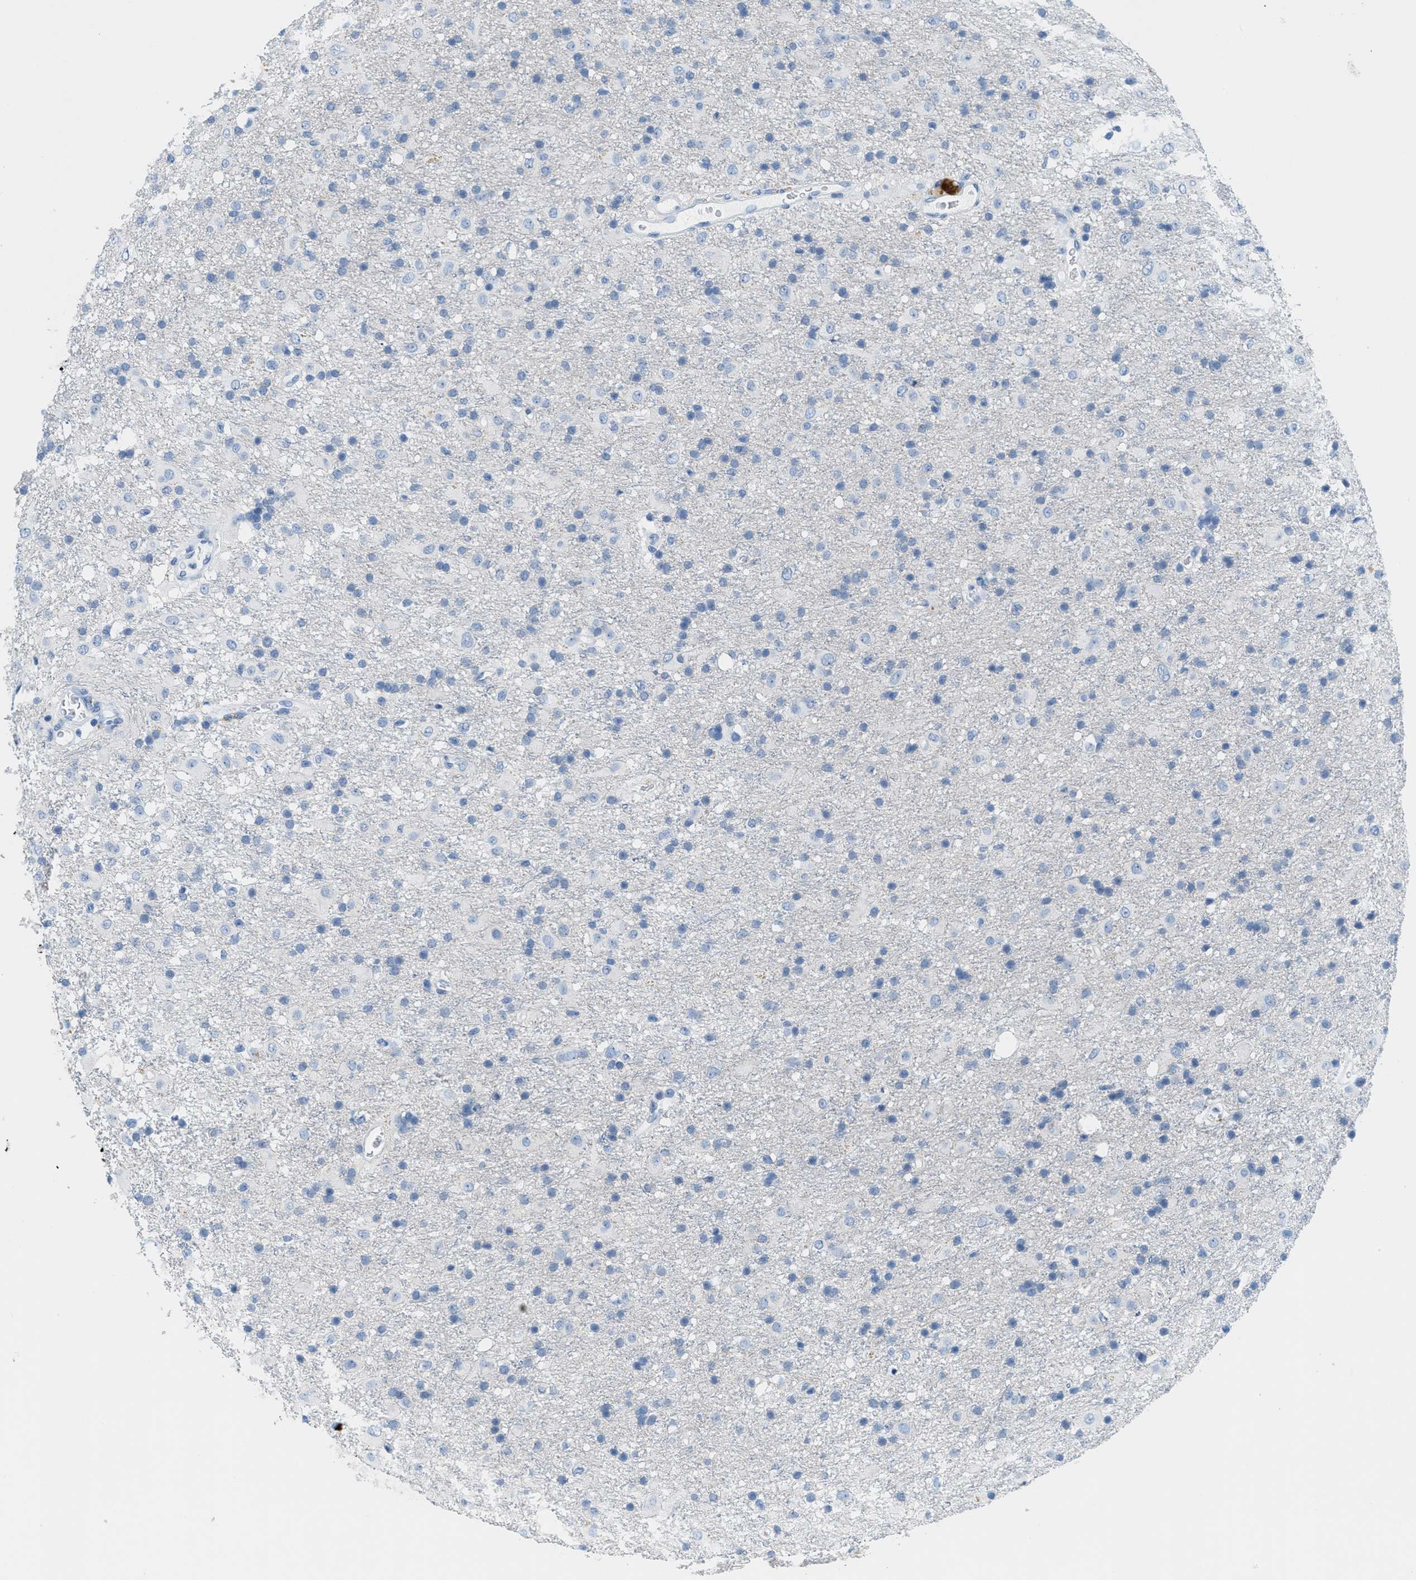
{"staining": {"intensity": "negative", "quantity": "none", "location": "none"}, "tissue": "glioma", "cell_type": "Tumor cells", "image_type": "cancer", "snomed": [{"axis": "morphology", "description": "Glioma, malignant, Low grade"}, {"axis": "topography", "description": "Brain"}], "caption": "Immunohistochemistry (IHC) image of neoplastic tissue: malignant low-grade glioma stained with DAB exhibits no significant protein positivity in tumor cells. (DAB immunohistochemistry, high magnification).", "gene": "GPM6A", "patient": {"sex": "male", "age": 77}}